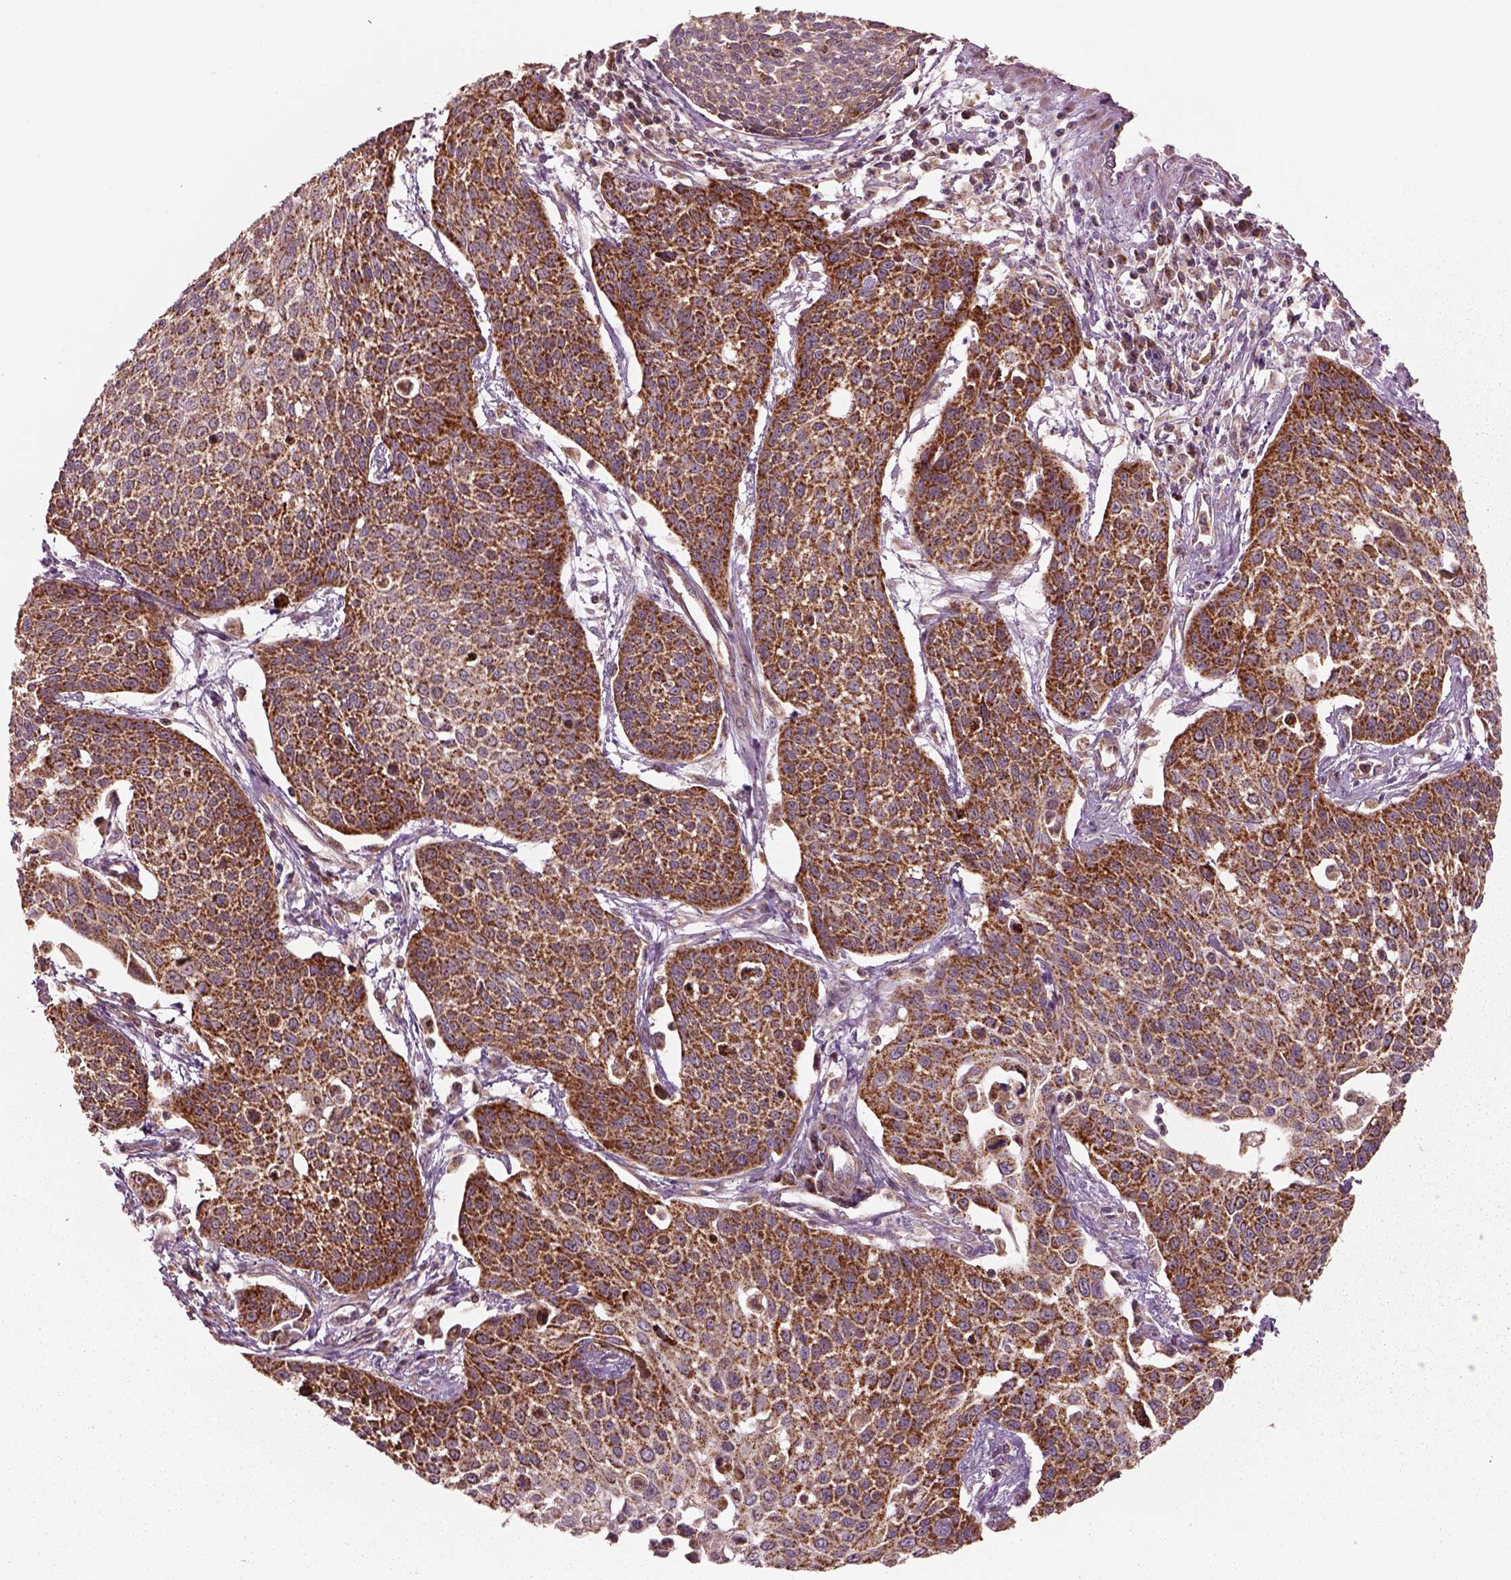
{"staining": {"intensity": "moderate", "quantity": ">75%", "location": "cytoplasmic/membranous"}, "tissue": "cervical cancer", "cell_type": "Tumor cells", "image_type": "cancer", "snomed": [{"axis": "morphology", "description": "Squamous cell carcinoma, NOS"}, {"axis": "topography", "description": "Cervix"}], "caption": "Moderate cytoplasmic/membranous staining for a protein is present in approximately >75% of tumor cells of cervical squamous cell carcinoma using IHC.", "gene": "SLC25A5", "patient": {"sex": "female", "age": 34}}